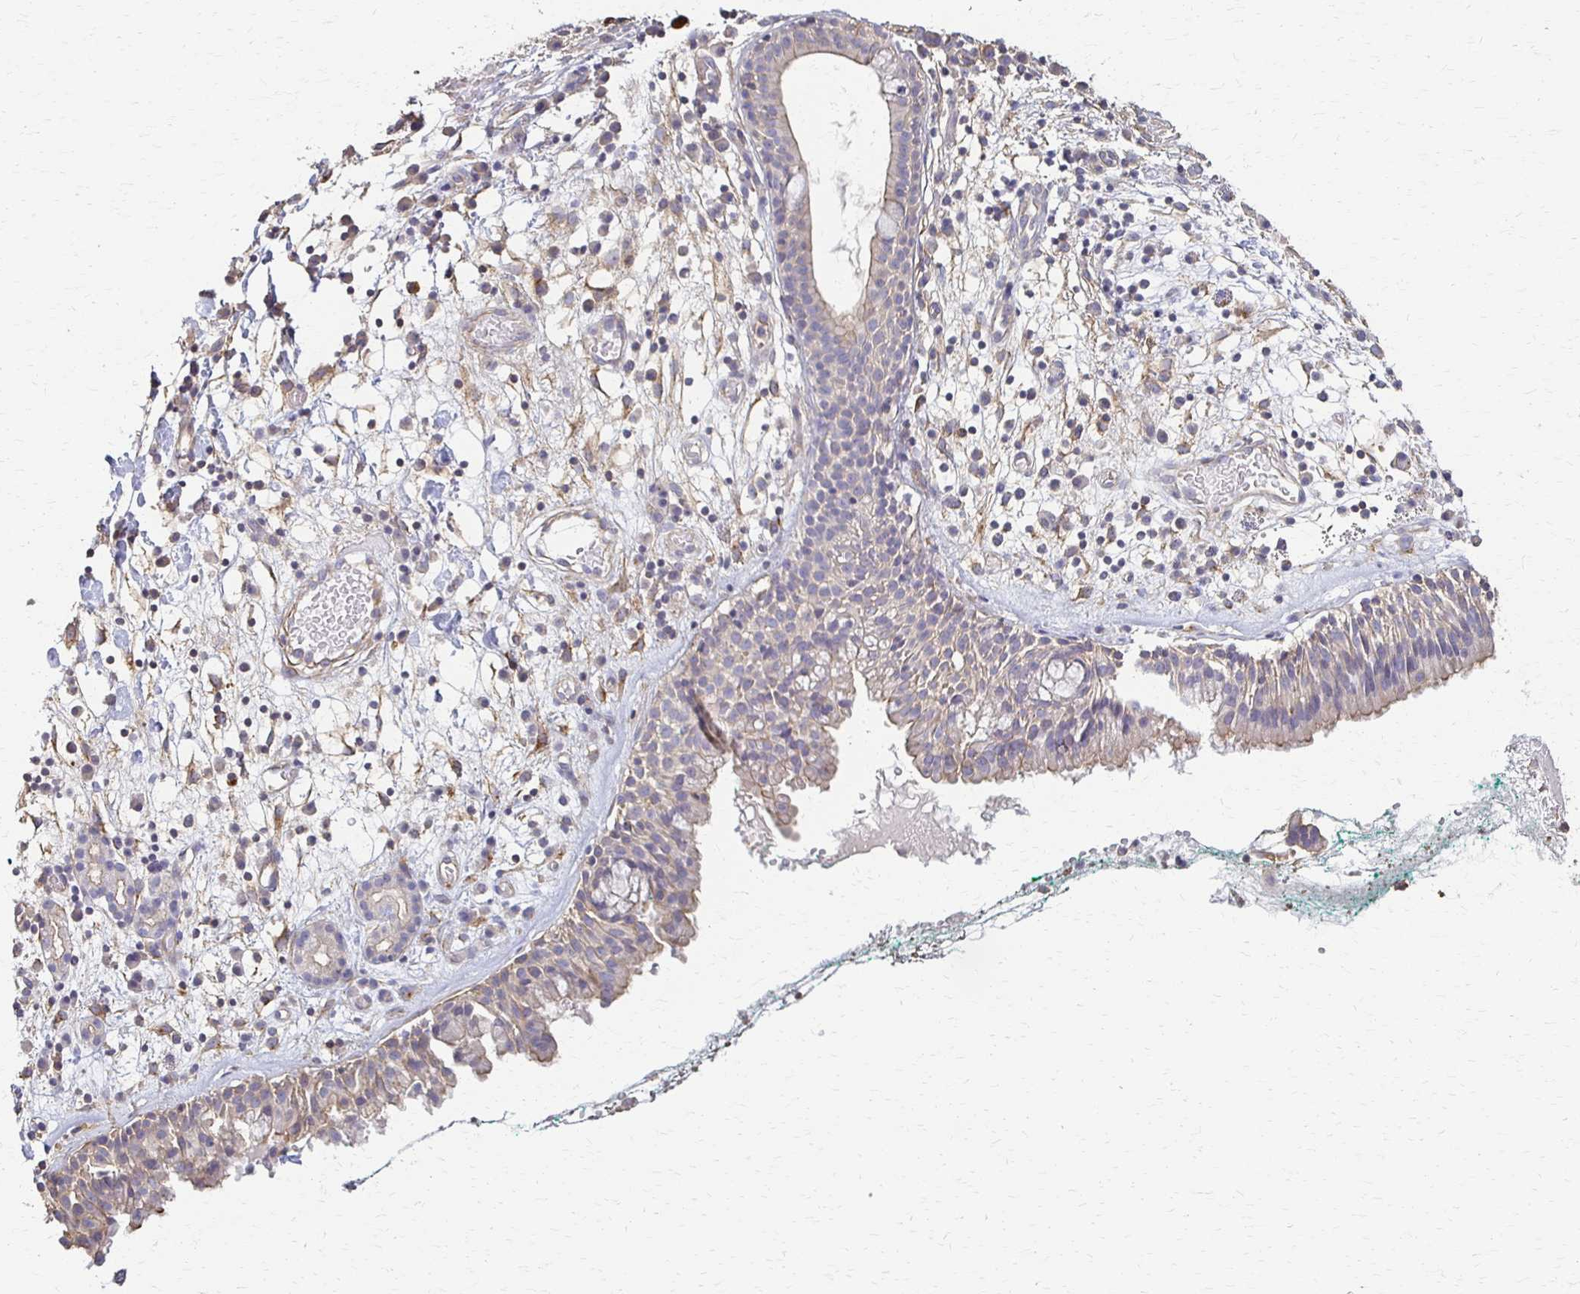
{"staining": {"intensity": "weak", "quantity": "<25%", "location": "cytoplasmic/membranous"}, "tissue": "nasopharynx", "cell_type": "Respiratory epithelial cells", "image_type": "normal", "snomed": [{"axis": "morphology", "description": "Normal tissue, NOS"}, {"axis": "morphology", "description": "Basal cell carcinoma"}, {"axis": "topography", "description": "Cartilage tissue"}, {"axis": "topography", "description": "Nasopharynx"}, {"axis": "topography", "description": "Oral tissue"}], "caption": "Immunohistochemistry (IHC) histopathology image of unremarkable nasopharynx: nasopharynx stained with DAB shows no significant protein positivity in respiratory epithelial cells.", "gene": "C1QTNF7", "patient": {"sex": "female", "age": 77}}